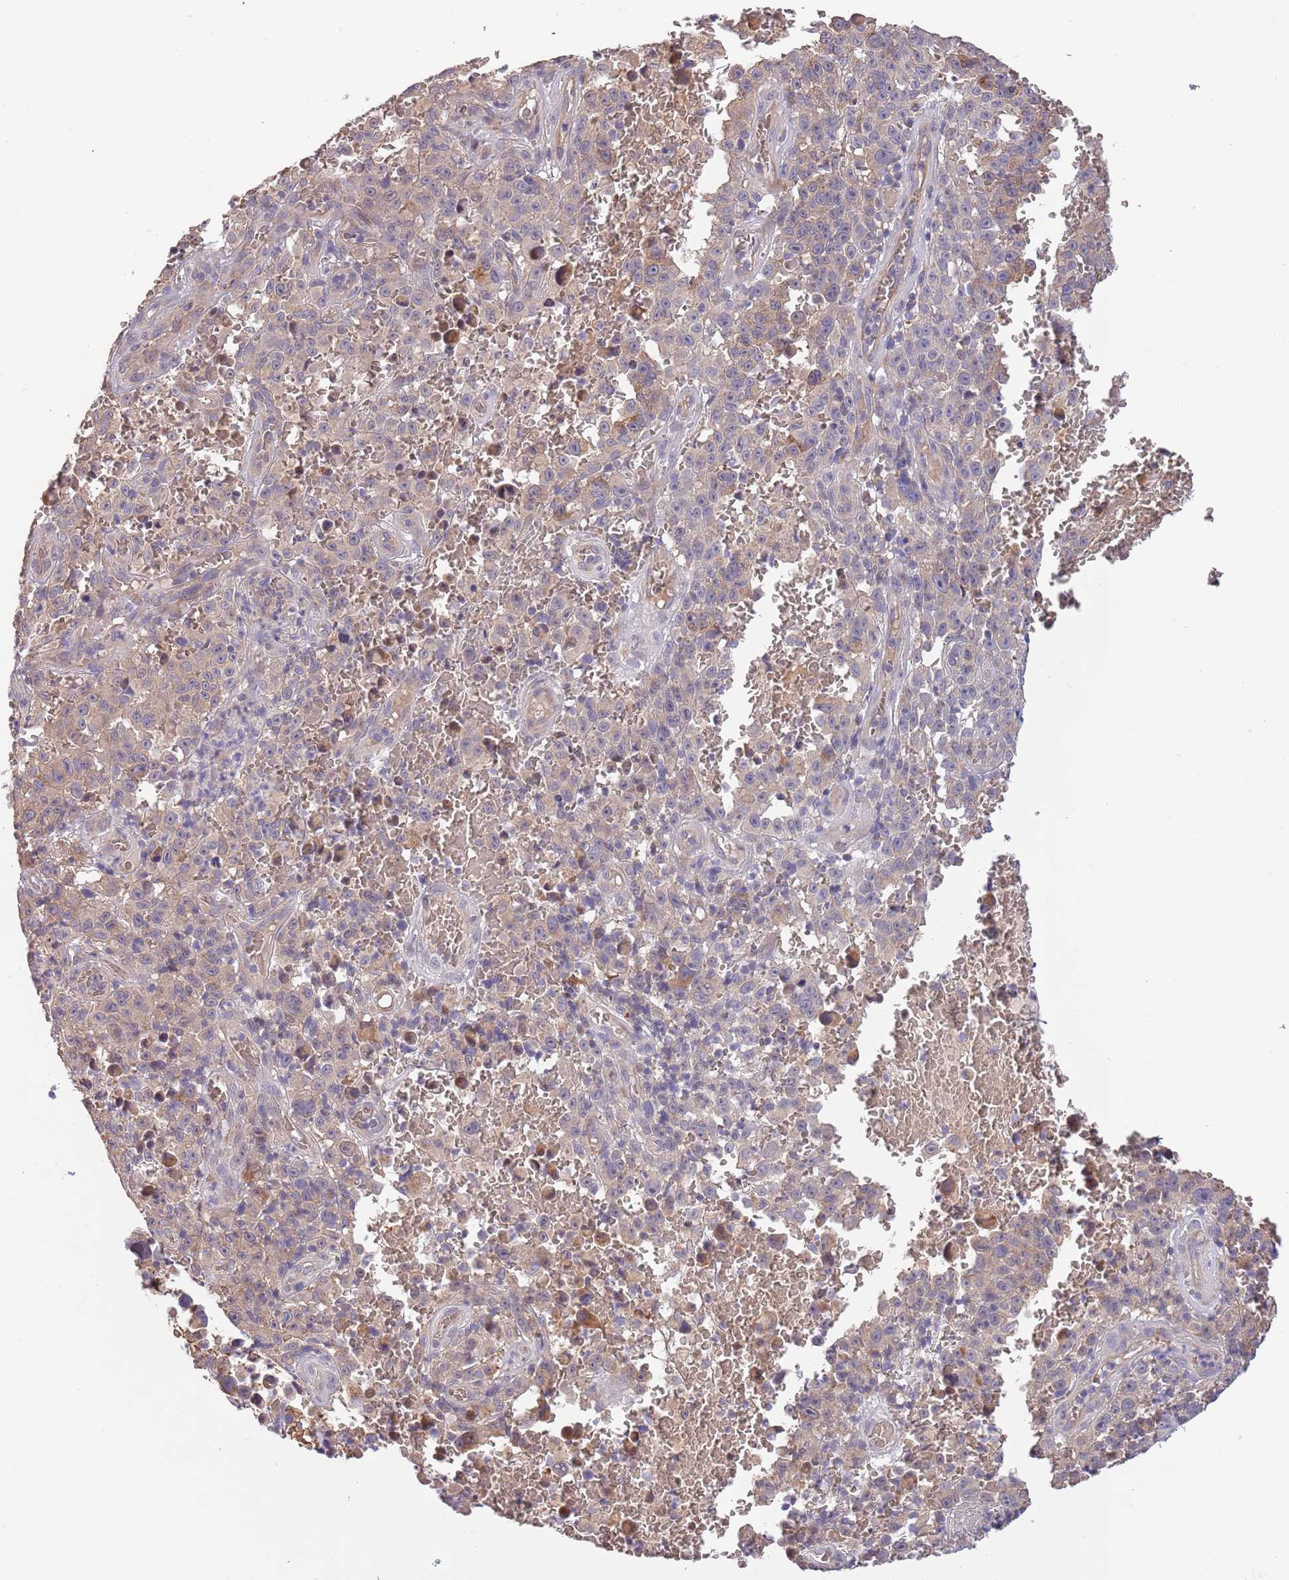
{"staining": {"intensity": "negative", "quantity": "none", "location": "none"}, "tissue": "melanoma", "cell_type": "Tumor cells", "image_type": "cancer", "snomed": [{"axis": "morphology", "description": "Malignant melanoma, NOS"}, {"axis": "topography", "description": "Skin"}], "caption": "Immunohistochemical staining of human malignant melanoma displays no significant expression in tumor cells.", "gene": "LIPJ", "patient": {"sex": "female", "age": 82}}